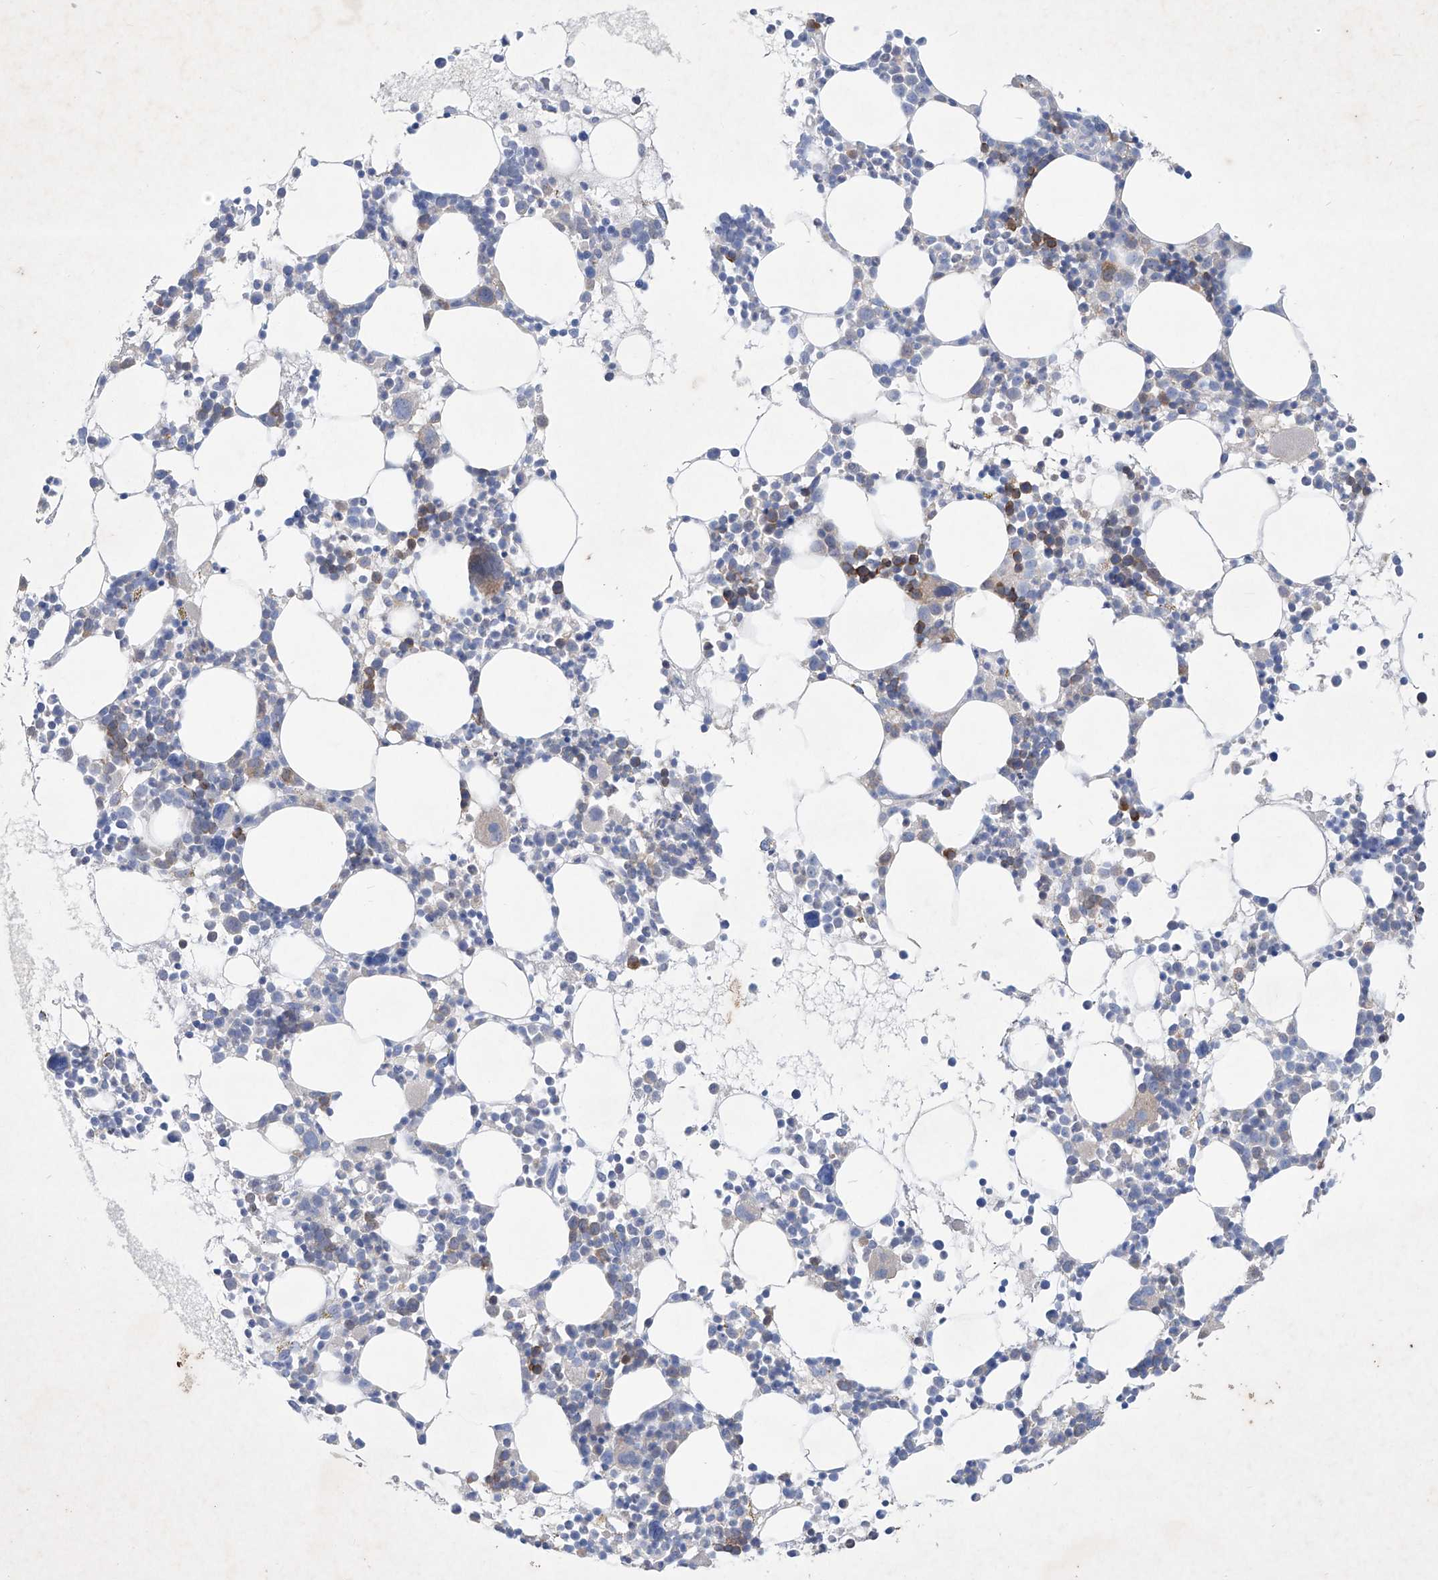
{"staining": {"intensity": "moderate", "quantity": "<25%", "location": "cytoplasmic/membranous"}, "tissue": "bone marrow", "cell_type": "Hematopoietic cells", "image_type": "normal", "snomed": [{"axis": "morphology", "description": "Normal tissue, NOS"}, {"axis": "topography", "description": "Bone marrow"}], "caption": "Hematopoietic cells demonstrate low levels of moderate cytoplasmic/membranous staining in approximately <25% of cells in benign bone marrow.", "gene": "ASNS", "patient": {"sex": "female", "age": 62}}